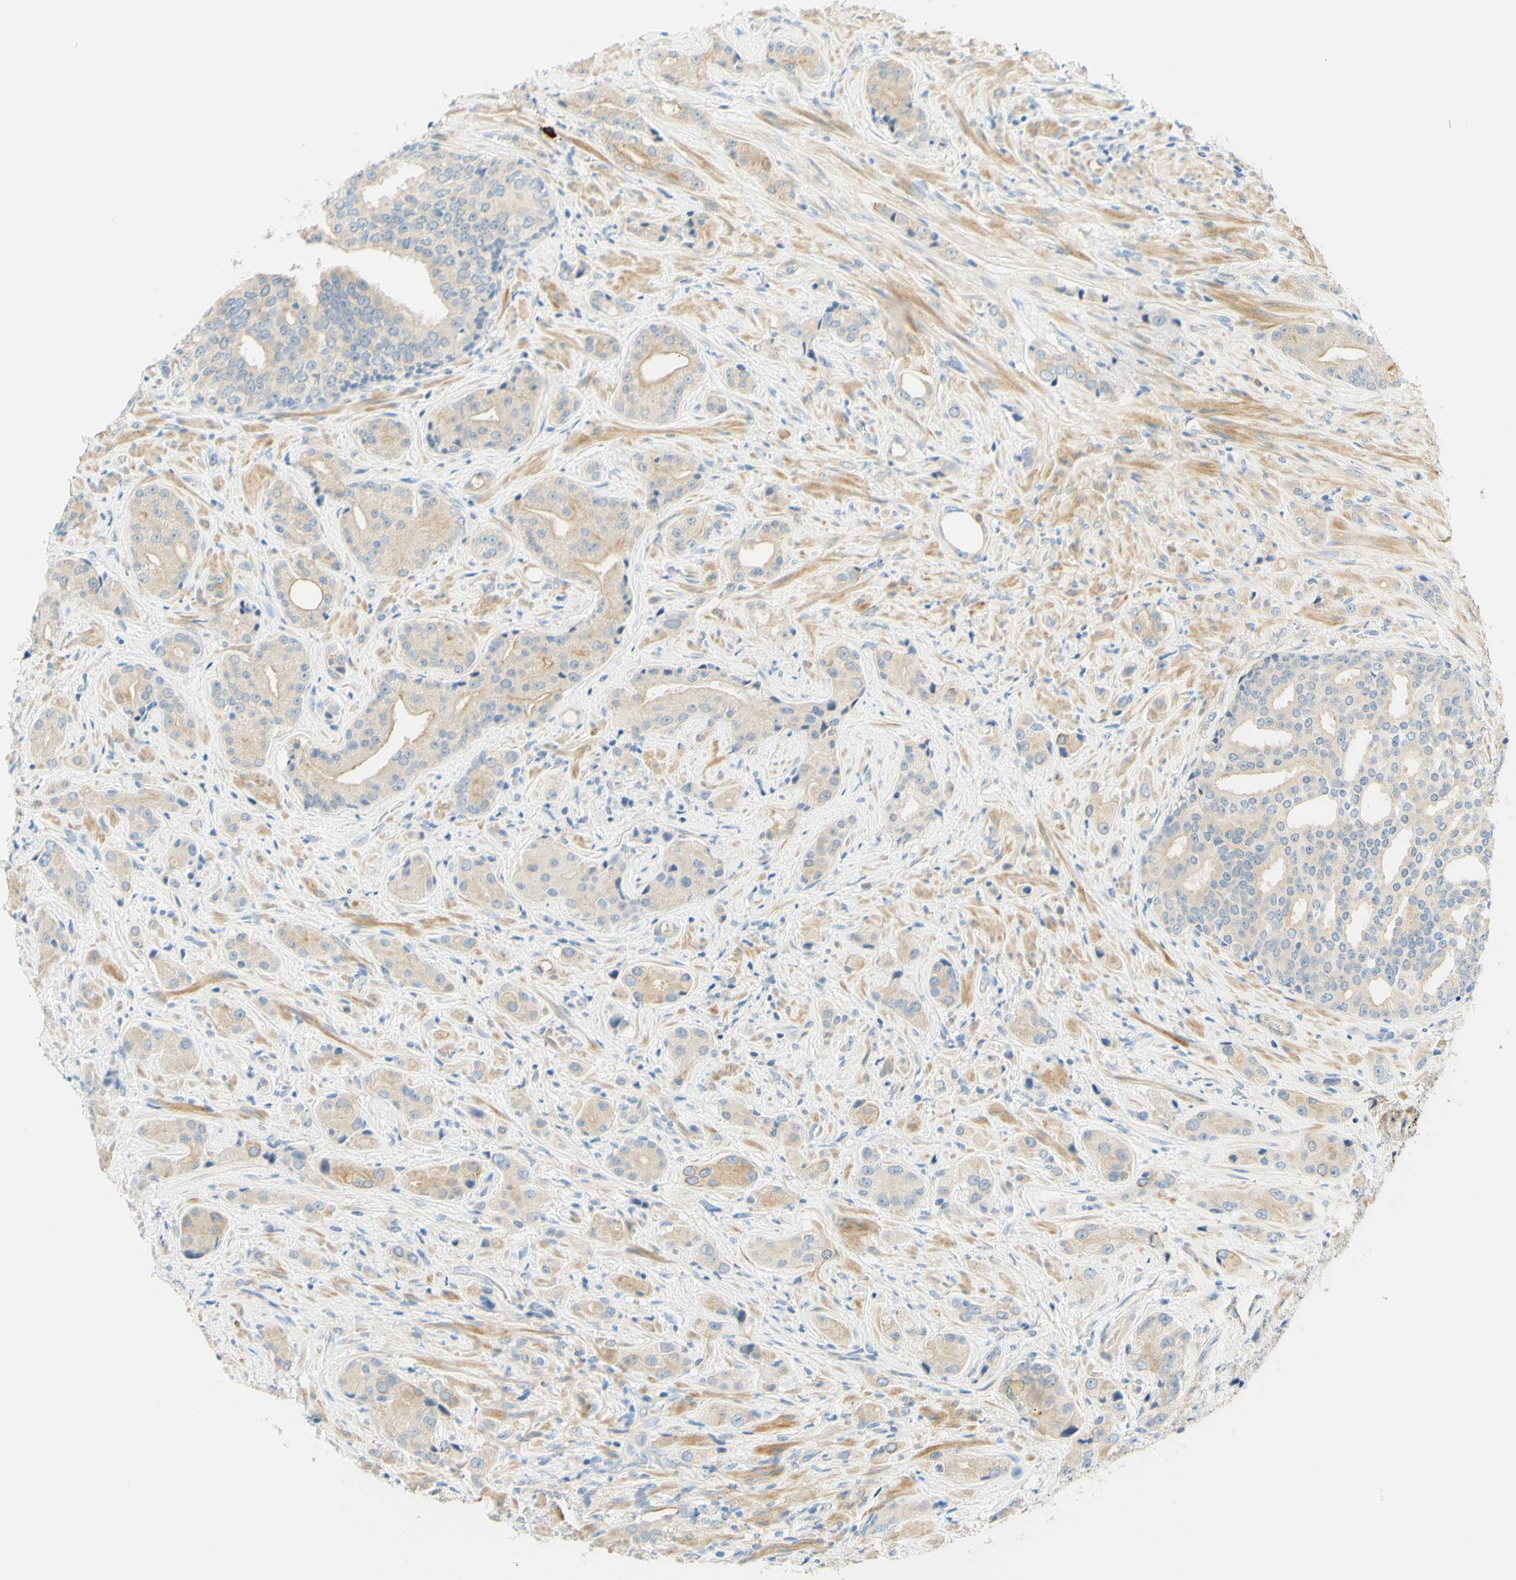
{"staining": {"intensity": "weak", "quantity": ">75%", "location": "cytoplasmic/membranous"}, "tissue": "prostate cancer", "cell_type": "Tumor cells", "image_type": "cancer", "snomed": [{"axis": "morphology", "description": "Adenocarcinoma, High grade"}, {"axis": "topography", "description": "Prostate"}], "caption": "Immunohistochemistry (IHC) (DAB) staining of human adenocarcinoma (high-grade) (prostate) displays weak cytoplasmic/membranous protein staining in approximately >75% of tumor cells.", "gene": "ENTREP2", "patient": {"sex": "male", "age": 71}}